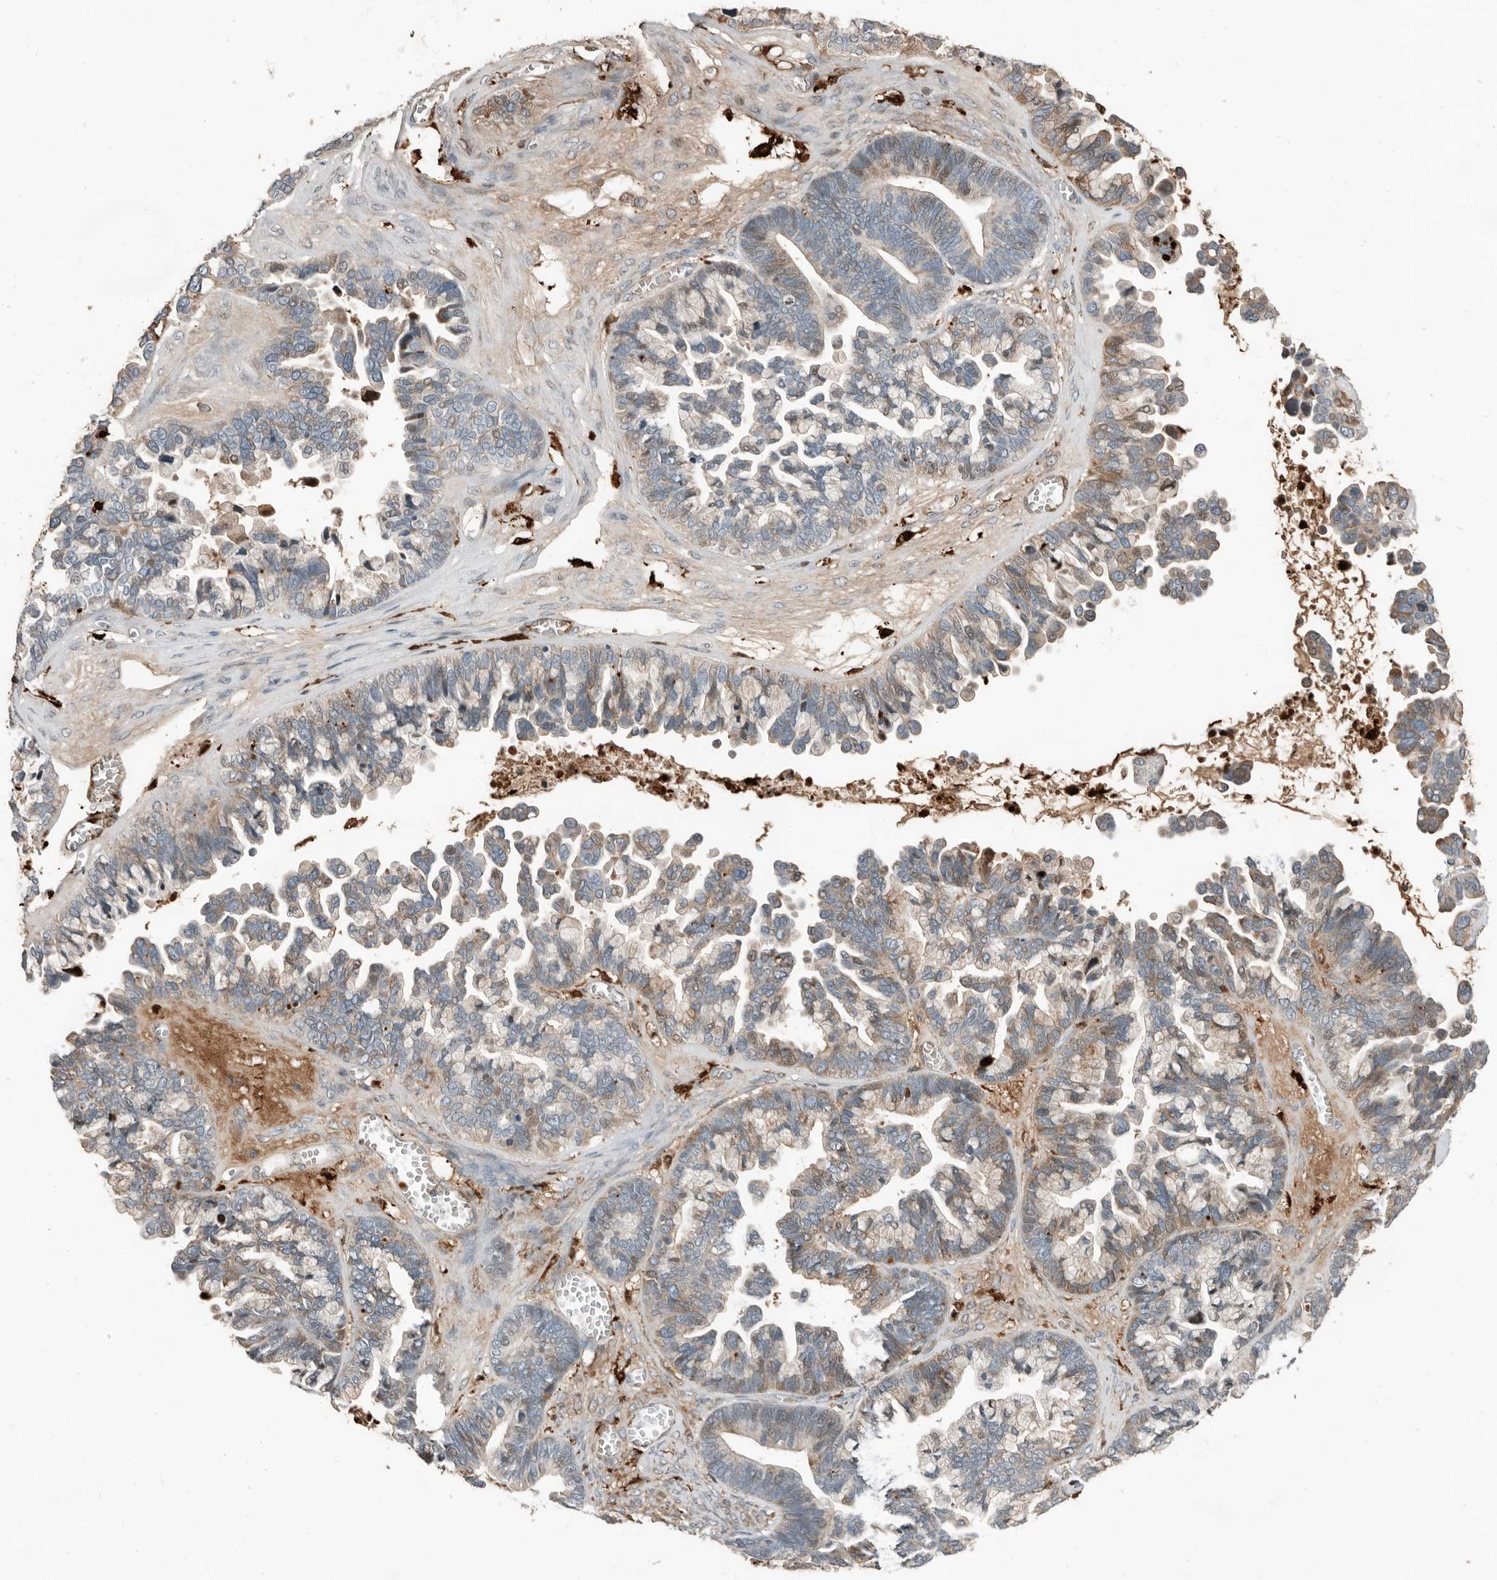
{"staining": {"intensity": "weak", "quantity": "25%-75%", "location": "cytoplasmic/membranous"}, "tissue": "ovarian cancer", "cell_type": "Tumor cells", "image_type": "cancer", "snomed": [{"axis": "morphology", "description": "Cystadenocarcinoma, serous, NOS"}, {"axis": "topography", "description": "Ovary"}], "caption": "Ovarian serous cystadenocarcinoma stained with a protein marker demonstrates weak staining in tumor cells.", "gene": "KLHL38", "patient": {"sex": "female", "age": 56}}